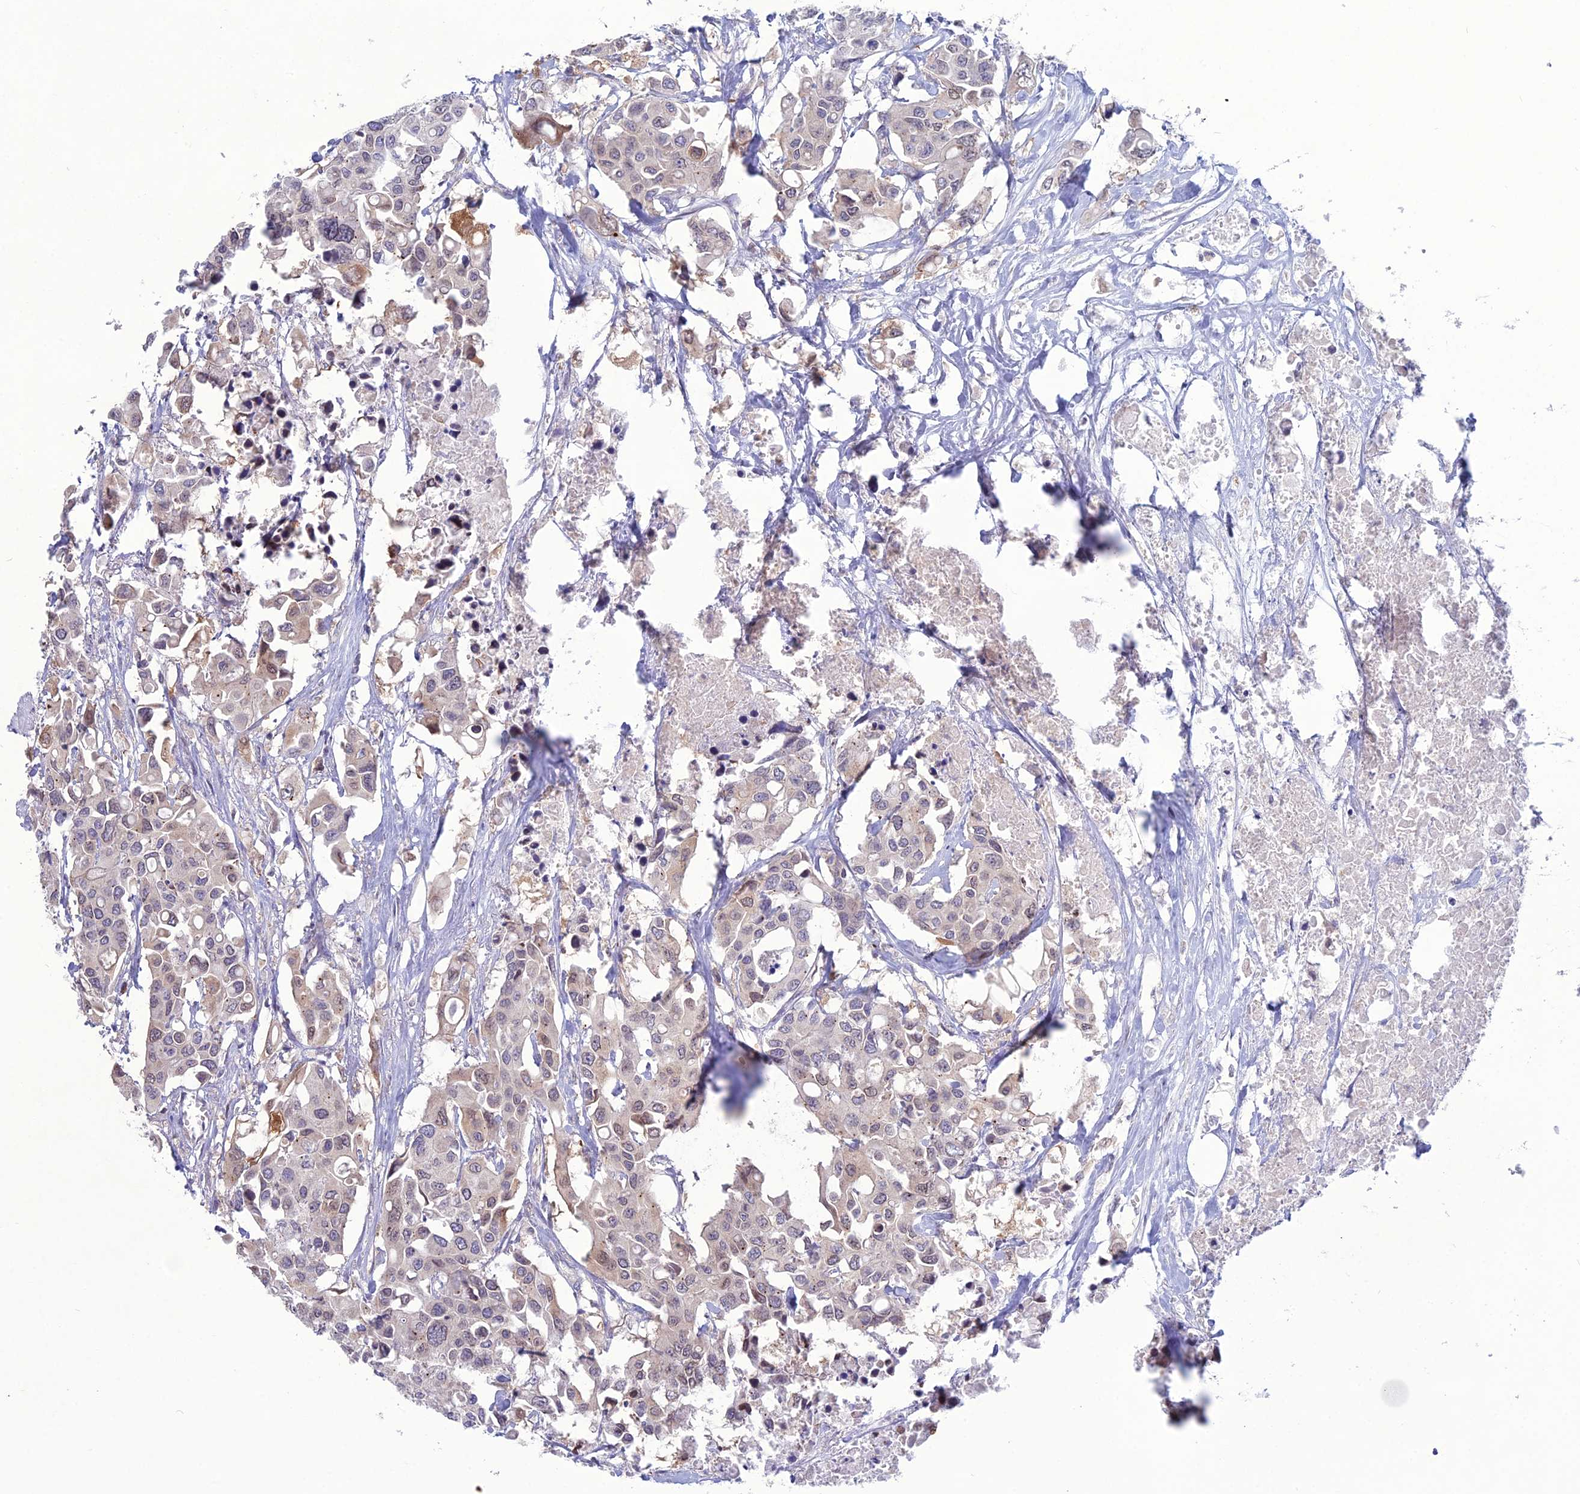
{"staining": {"intensity": "weak", "quantity": "<25%", "location": "nuclear"}, "tissue": "colorectal cancer", "cell_type": "Tumor cells", "image_type": "cancer", "snomed": [{"axis": "morphology", "description": "Adenocarcinoma, NOS"}, {"axis": "topography", "description": "Colon"}], "caption": "Tumor cells show no significant positivity in adenocarcinoma (colorectal).", "gene": "WDR46", "patient": {"sex": "male", "age": 77}}